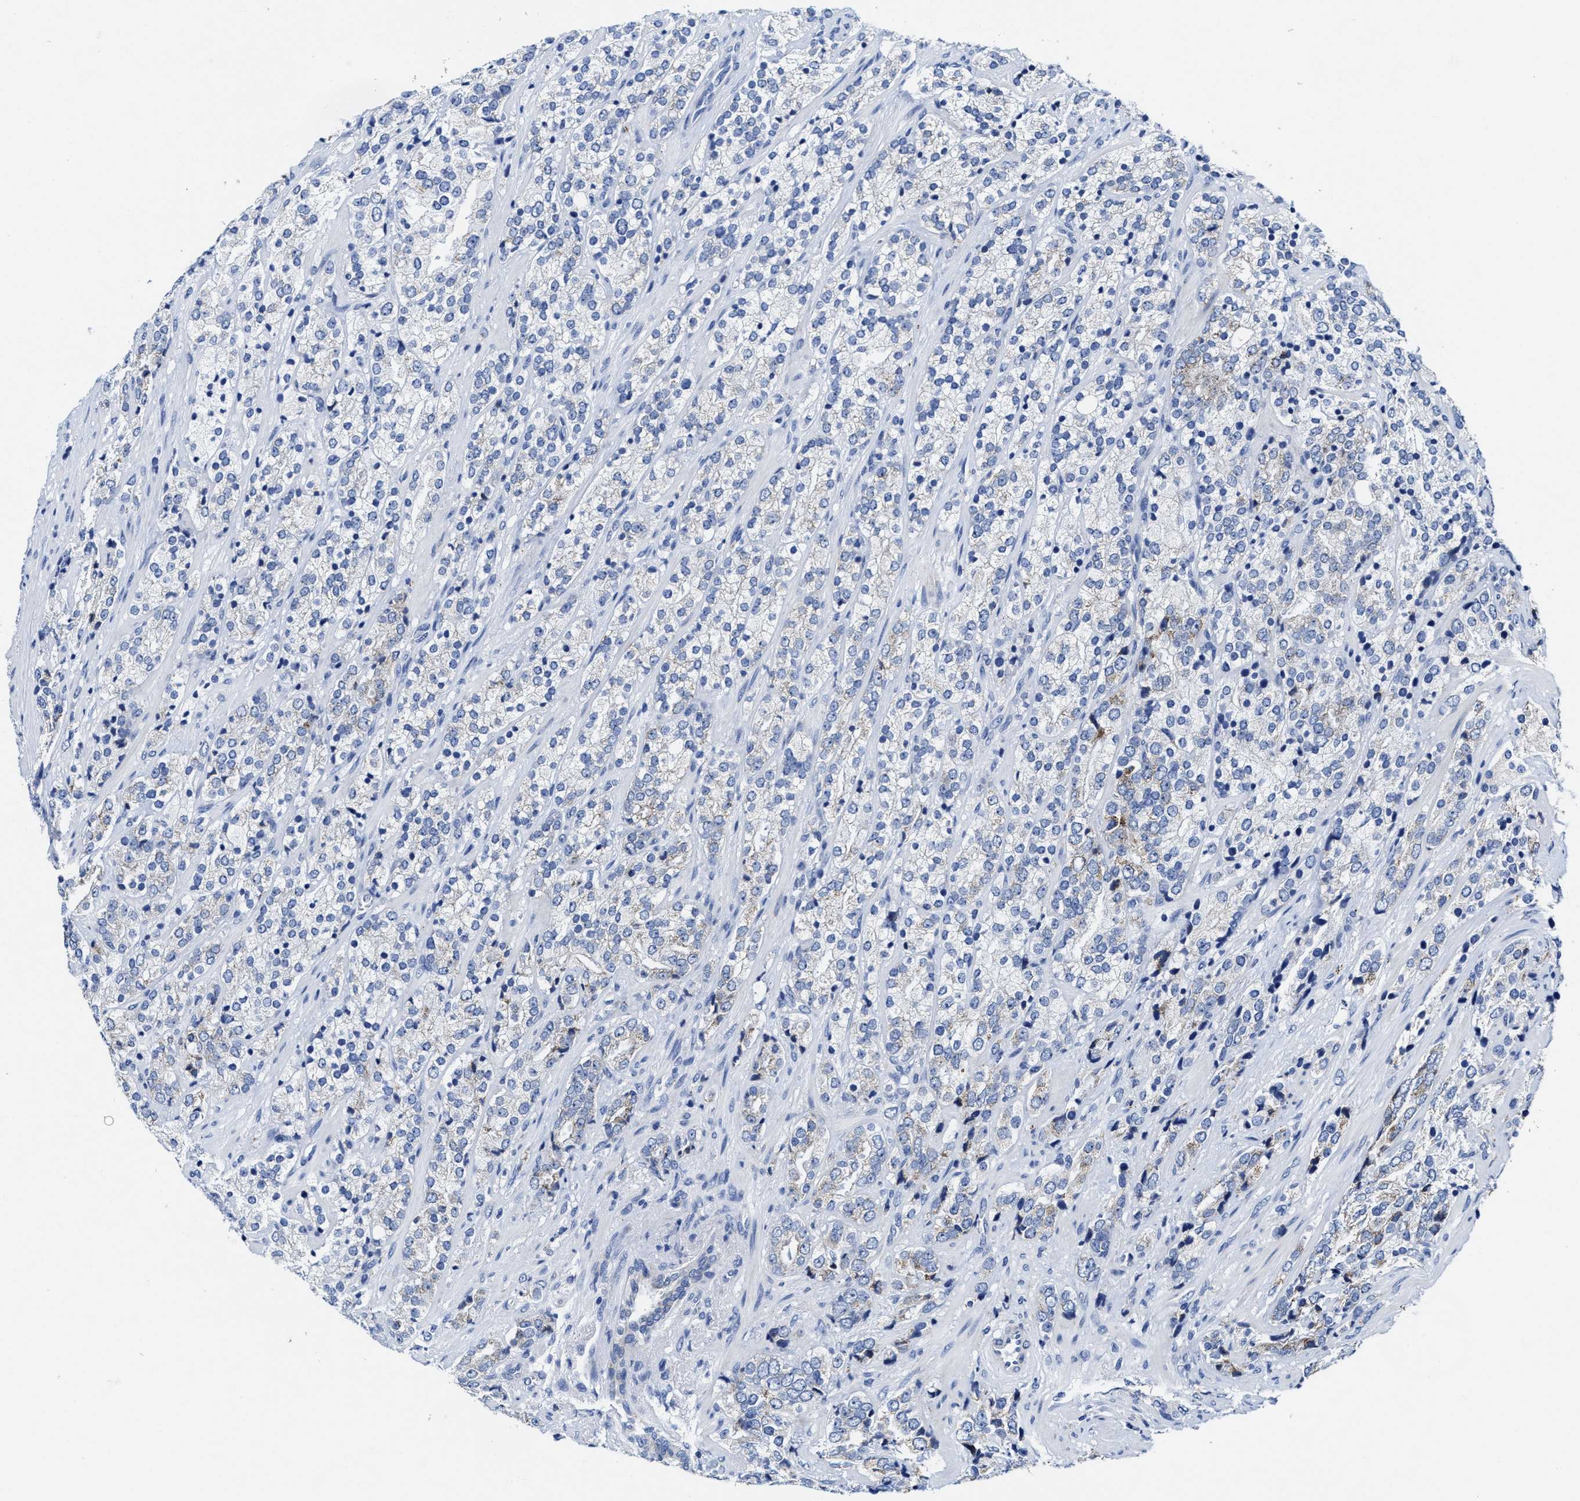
{"staining": {"intensity": "weak", "quantity": "25%-75%", "location": "cytoplasmic/membranous"}, "tissue": "prostate cancer", "cell_type": "Tumor cells", "image_type": "cancer", "snomed": [{"axis": "morphology", "description": "Adenocarcinoma, High grade"}, {"axis": "topography", "description": "Prostate"}], "caption": "There is low levels of weak cytoplasmic/membranous expression in tumor cells of prostate high-grade adenocarcinoma, as demonstrated by immunohistochemical staining (brown color).", "gene": "TBRG4", "patient": {"sex": "male", "age": 71}}